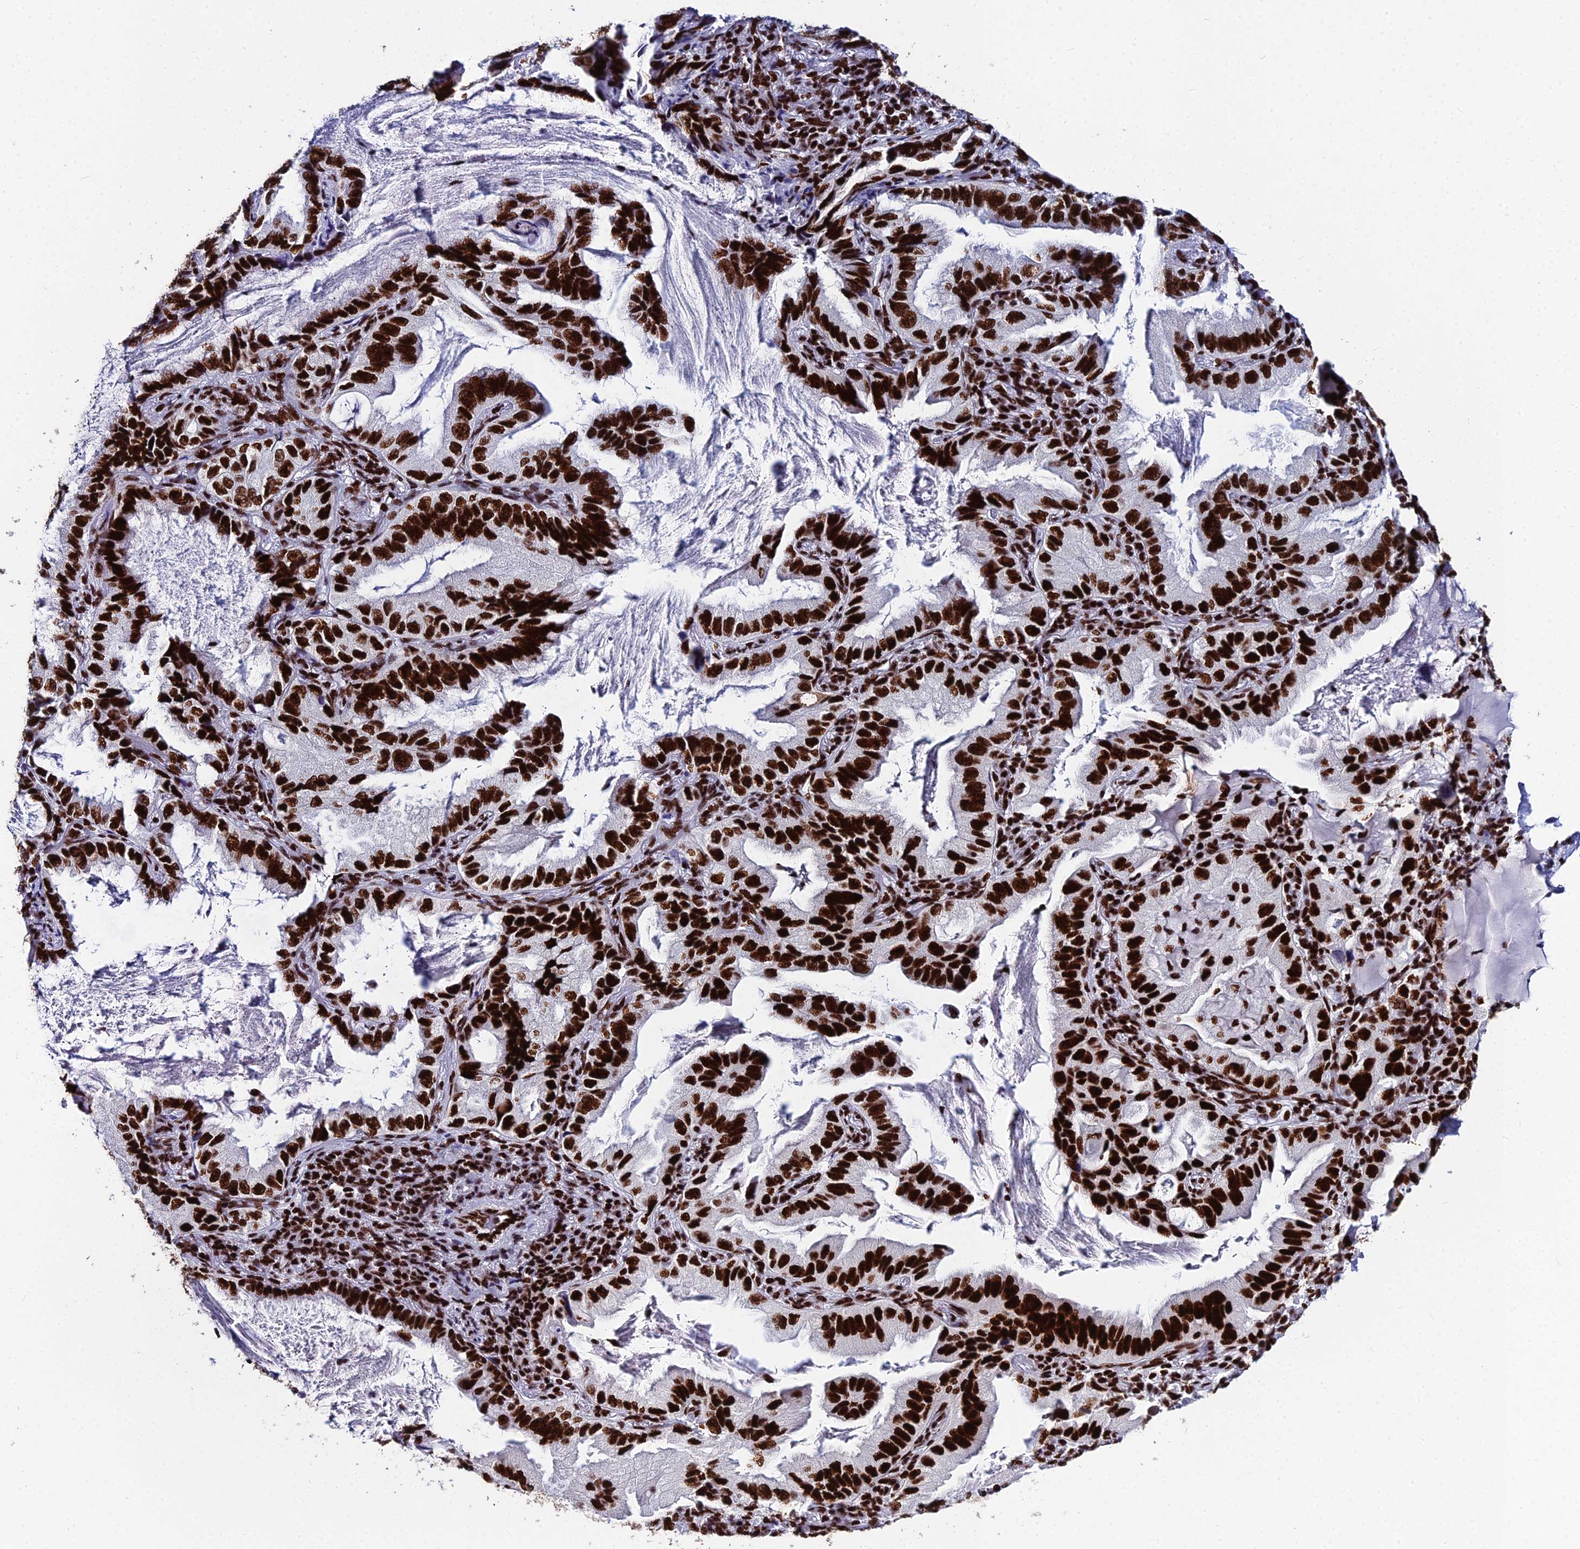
{"staining": {"intensity": "strong", "quantity": ">75%", "location": "nuclear"}, "tissue": "lung cancer", "cell_type": "Tumor cells", "image_type": "cancer", "snomed": [{"axis": "morphology", "description": "Adenocarcinoma, NOS"}, {"axis": "topography", "description": "Lung"}], "caption": "Lung cancer stained with a brown dye exhibits strong nuclear positive positivity in about >75% of tumor cells.", "gene": "HNRNPH1", "patient": {"sex": "female", "age": 69}}